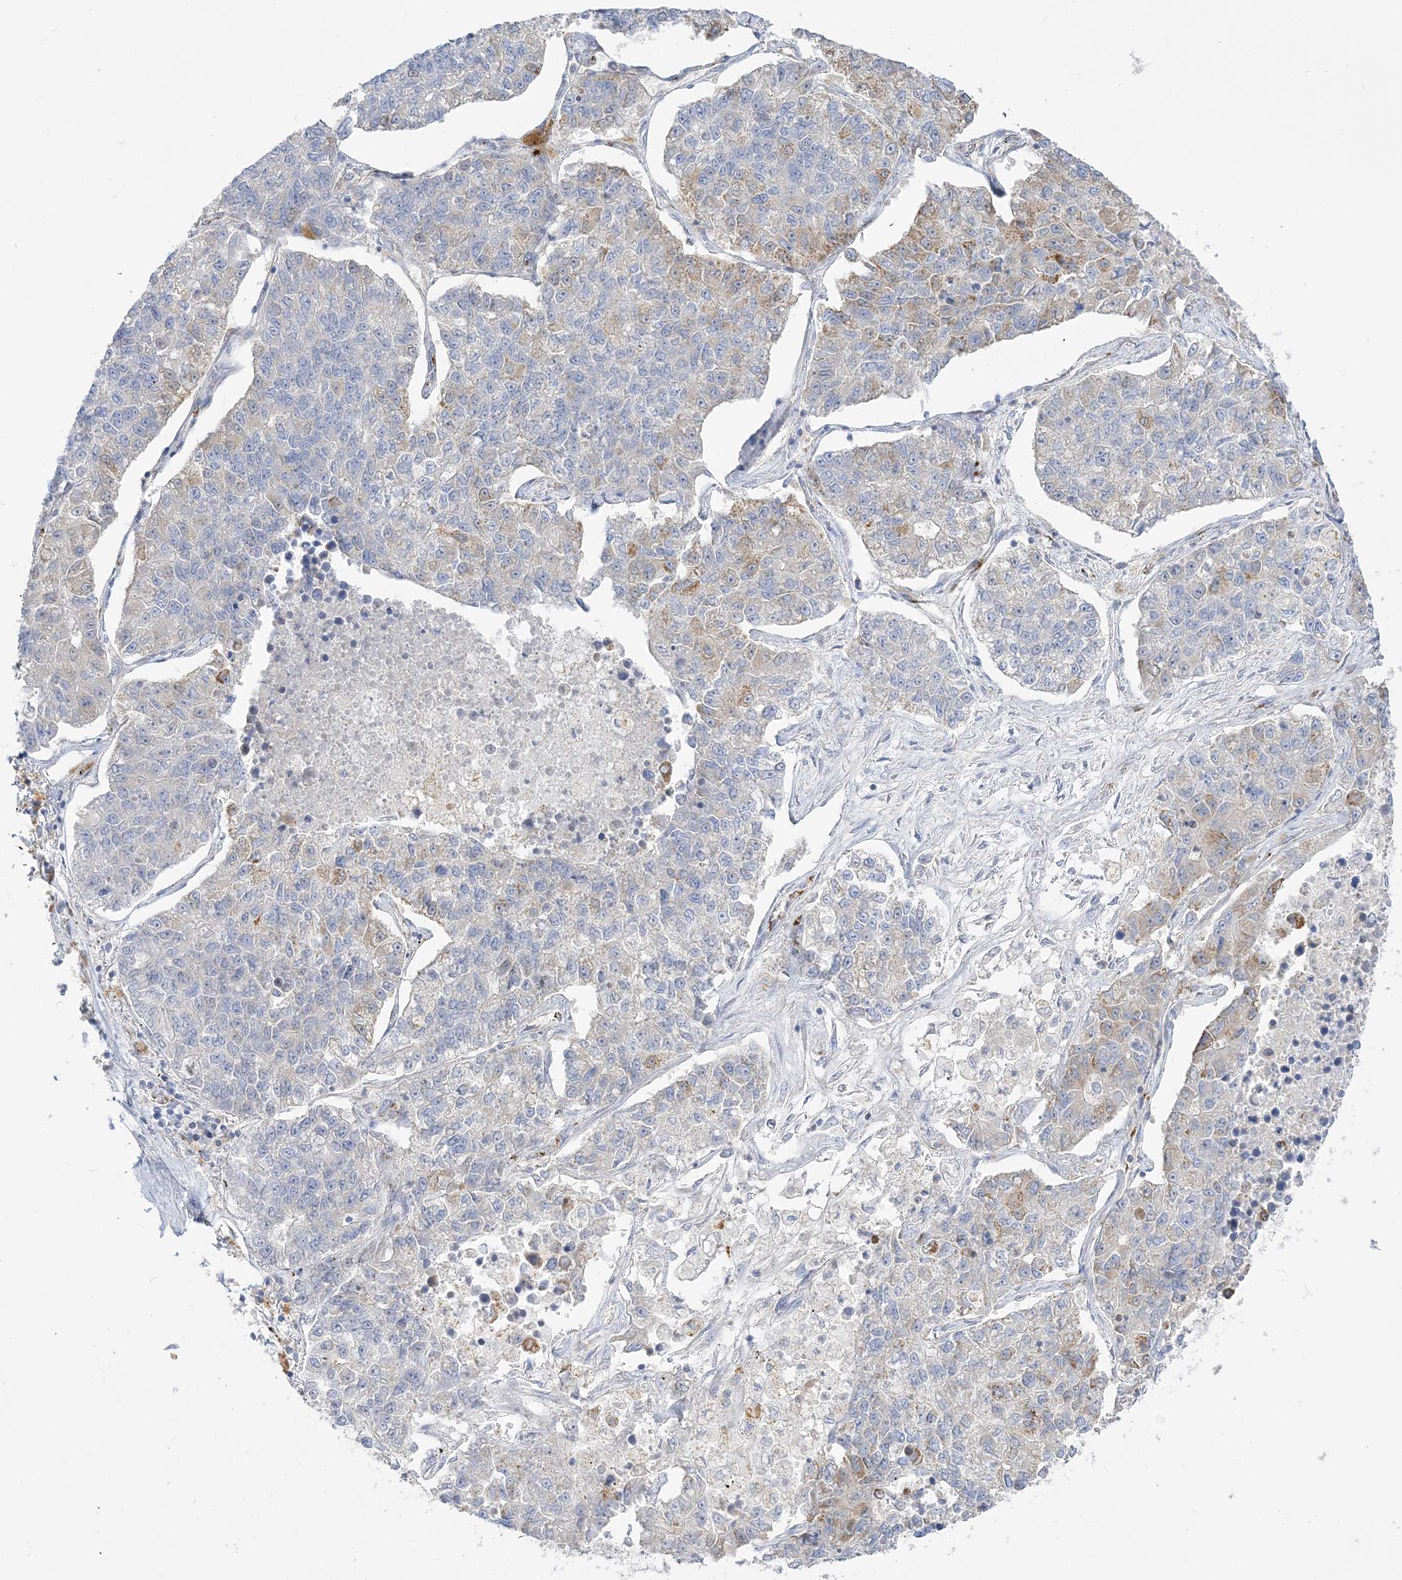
{"staining": {"intensity": "moderate", "quantity": "<25%", "location": "cytoplasmic/membranous"}, "tissue": "lung cancer", "cell_type": "Tumor cells", "image_type": "cancer", "snomed": [{"axis": "morphology", "description": "Adenocarcinoma, NOS"}, {"axis": "topography", "description": "Lung"}], "caption": "Immunohistochemistry image of neoplastic tissue: human adenocarcinoma (lung) stained using immunohistochemistry demonstrates low levels of moderate protein expression localized specifically in the cytoplasmic/membranous of tumor cells, appearing as a cytoplasmic/membranous brown color.", "gene": "INPP1", "patient": {"sex": "male", "age": 49}}